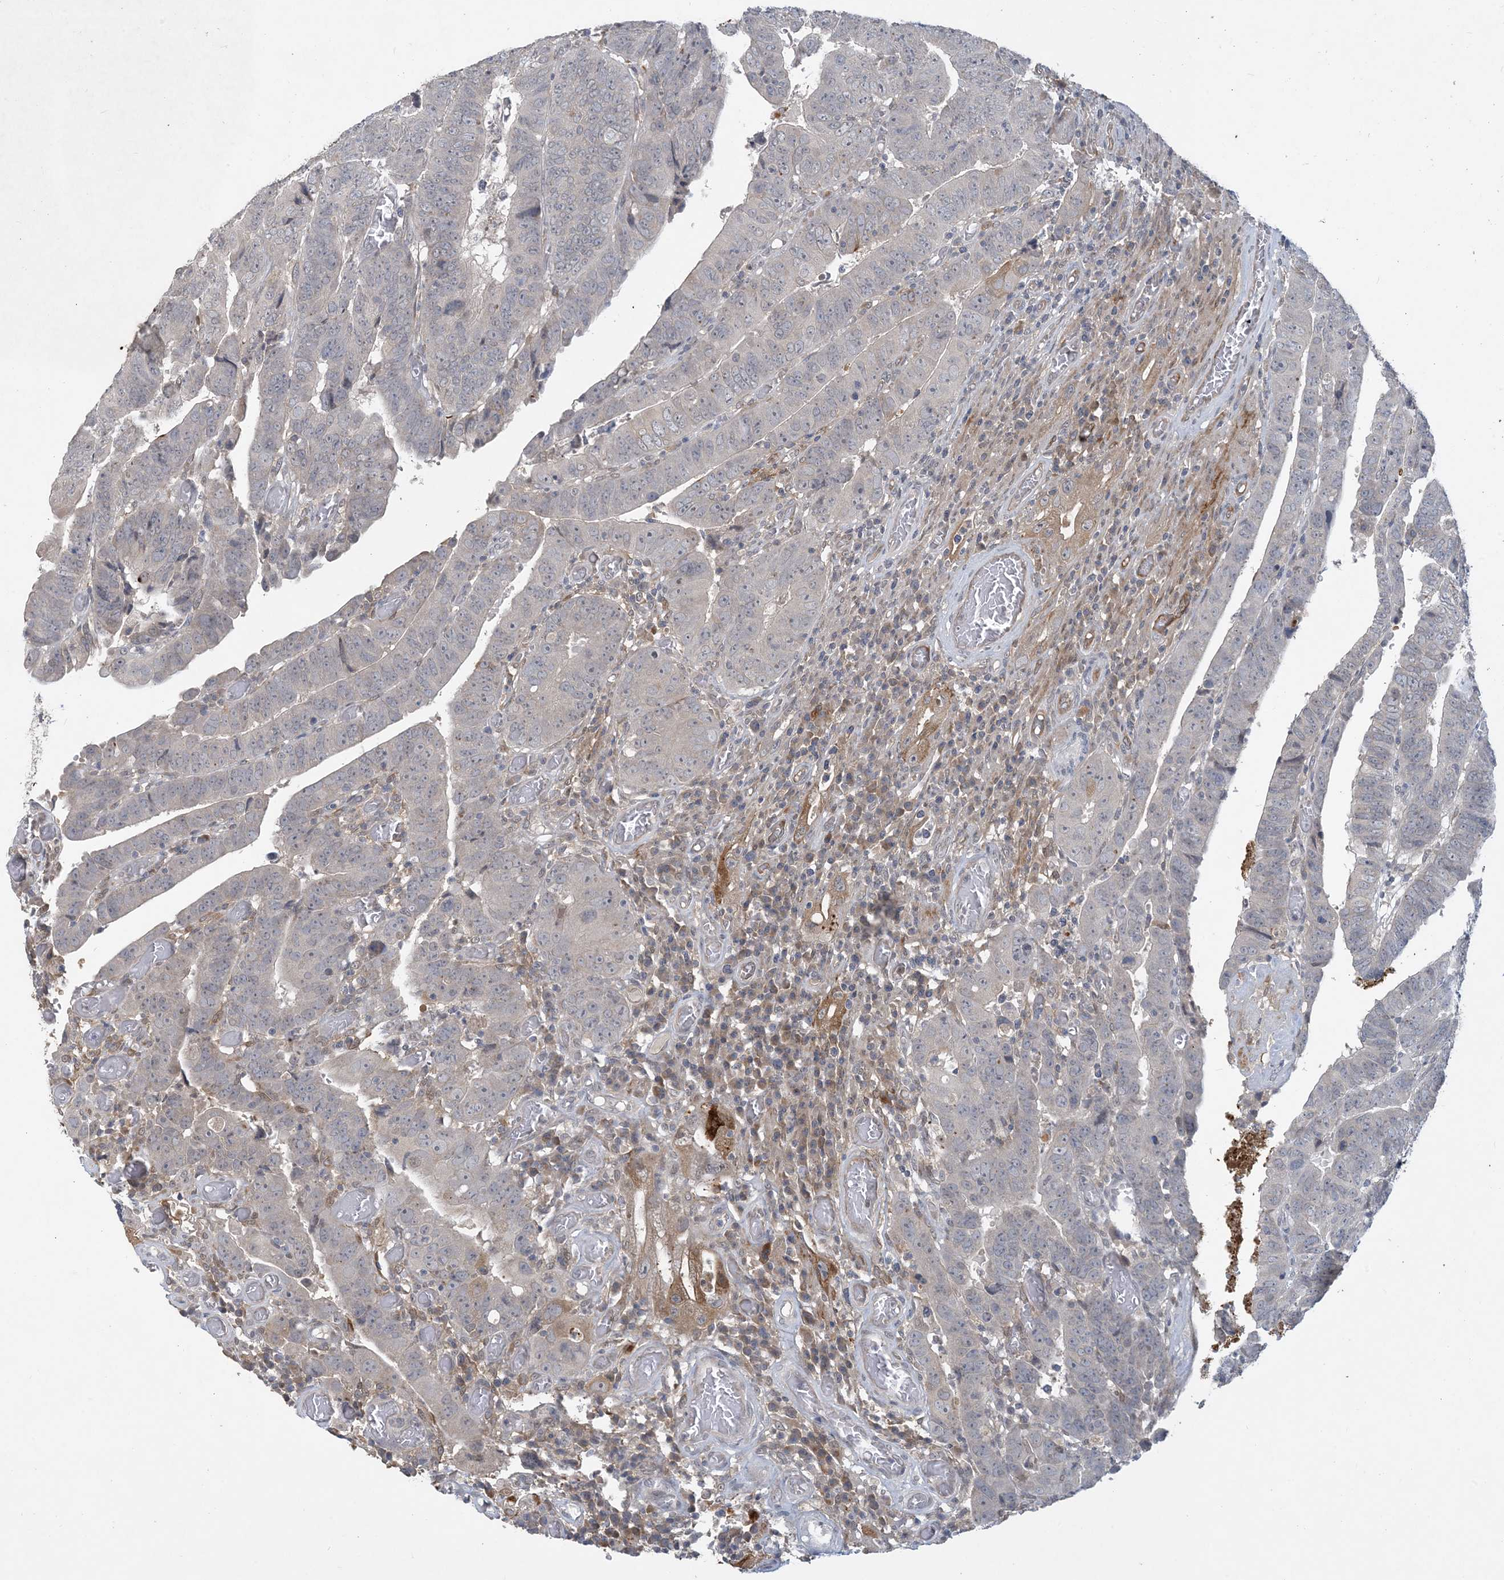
{"staining": {"intensity": "weak", "quantity": "<25%", "location": "cytoplasmic/membranous"}, "tissue": "colorectal cancer", "cell_type": "Tumor cells", "image_type": "cancer", "snomed": [{"axis": "morphology", "description": "Normal tissue, NOS"}, {"axis": "morphology", "description": "Adenocarcinoma, NOS"}, {"axis": "topography", "description": "Rectum"}], "caption": "A high-resolution micrograph shows immunohistochemistry staining of adenocarcinoma (colorectal), which demonstrates no significant positivity in tumor cells. The staining is performed using DAB (3,3'-diaminobenzidine) brown chromogen with nuclei counter-stained in using hematoxylin.", "gene": "CDS1", "patient": {"sex": "female", "age": 65}}